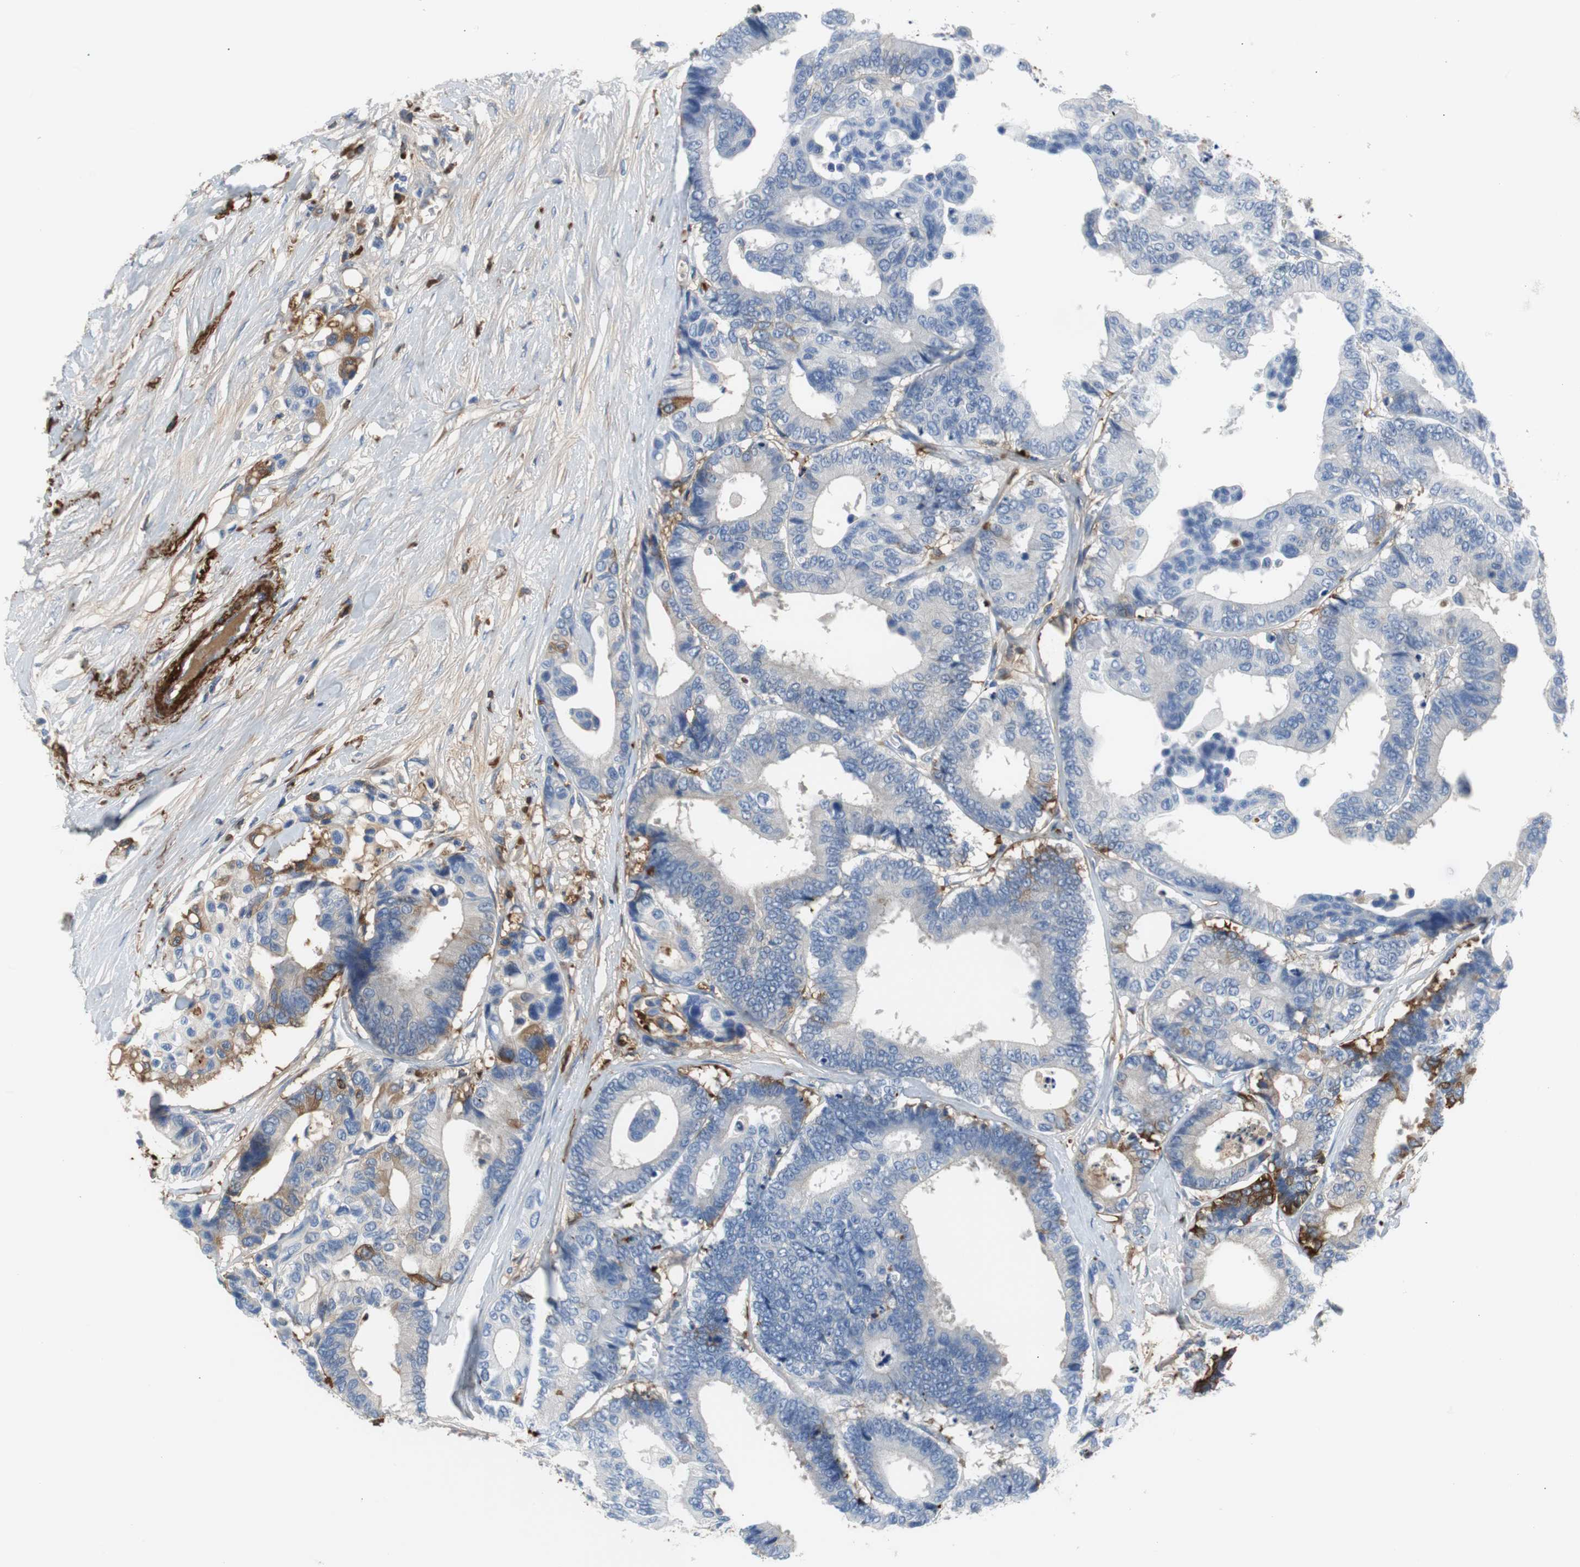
{"staining": {"intensity": "moderate", "quantity": "<25%", "location": "cytoplasmic/membranous"}, "tissue": "colorectal cancer", "cell_type": "Tumor cells", "image_type": "cancer", "snomed": [{"axis": "morphology", "description": "Normal tissue, NOS"}, {"axis": "morphology", "description": "Adenocarcinoma, NOS"}, {"axis": "topography", "description": "Colon"}], "caption": "Colorectal cancer tissue exhibits moderate cytoplasmic/membranous positivity in approximately <25% of tumor cells", "gene": "APCS", "patient": {"sex": "male", "age": 82}}